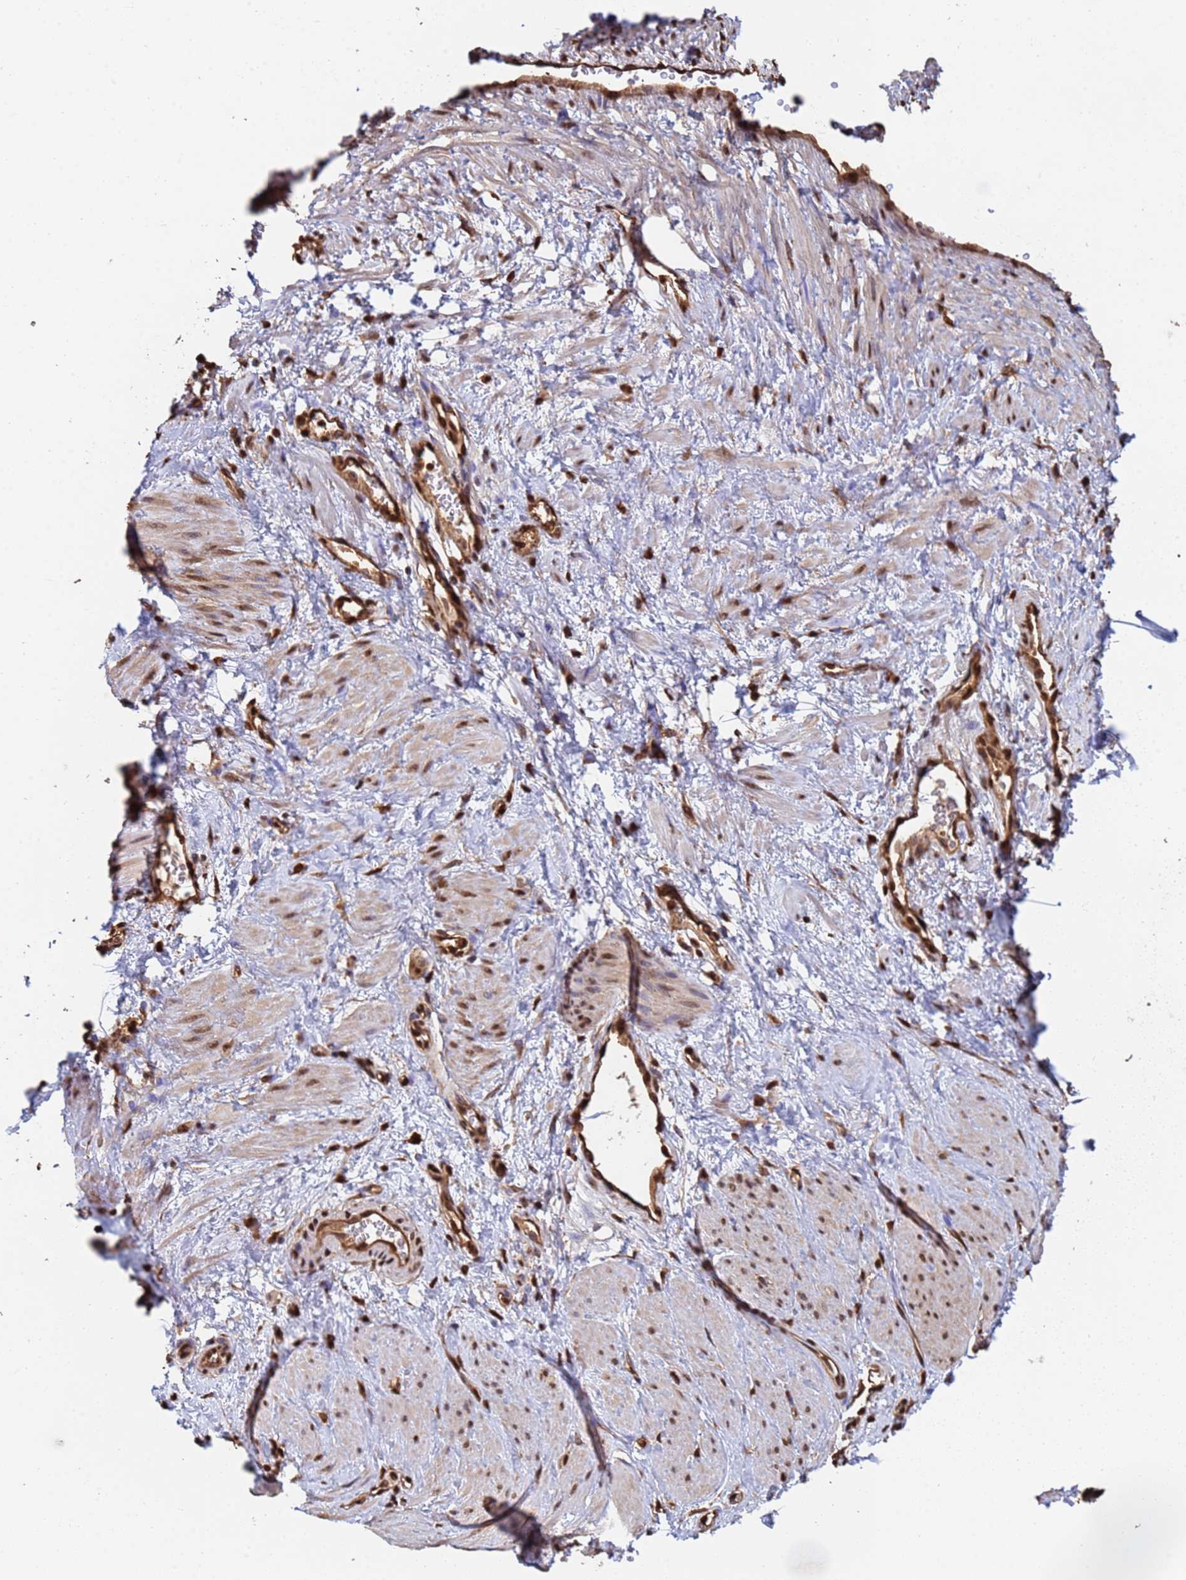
{"staining": {"intensity": "moderate", "quantity": "<25%", "location": "nuclear"}, "tissue": "smooth muscle", "cell_type": "Smooth muscle cells", "image_type": "normal", "snomed": [{"axis": "morphology", "description": "Normal tissue, NOS"}, {"axis": "topography", "description": "Smooth muscle"}, {"axis": "topography", "description": "Uterus"}], "caption": "The immunohistochemical stain labels moderate nuclear positivity in smooth muscle cells of normal smooth muscle.", "gene": "SUMO2", "patient": {"sex": "female", "age": 39}}